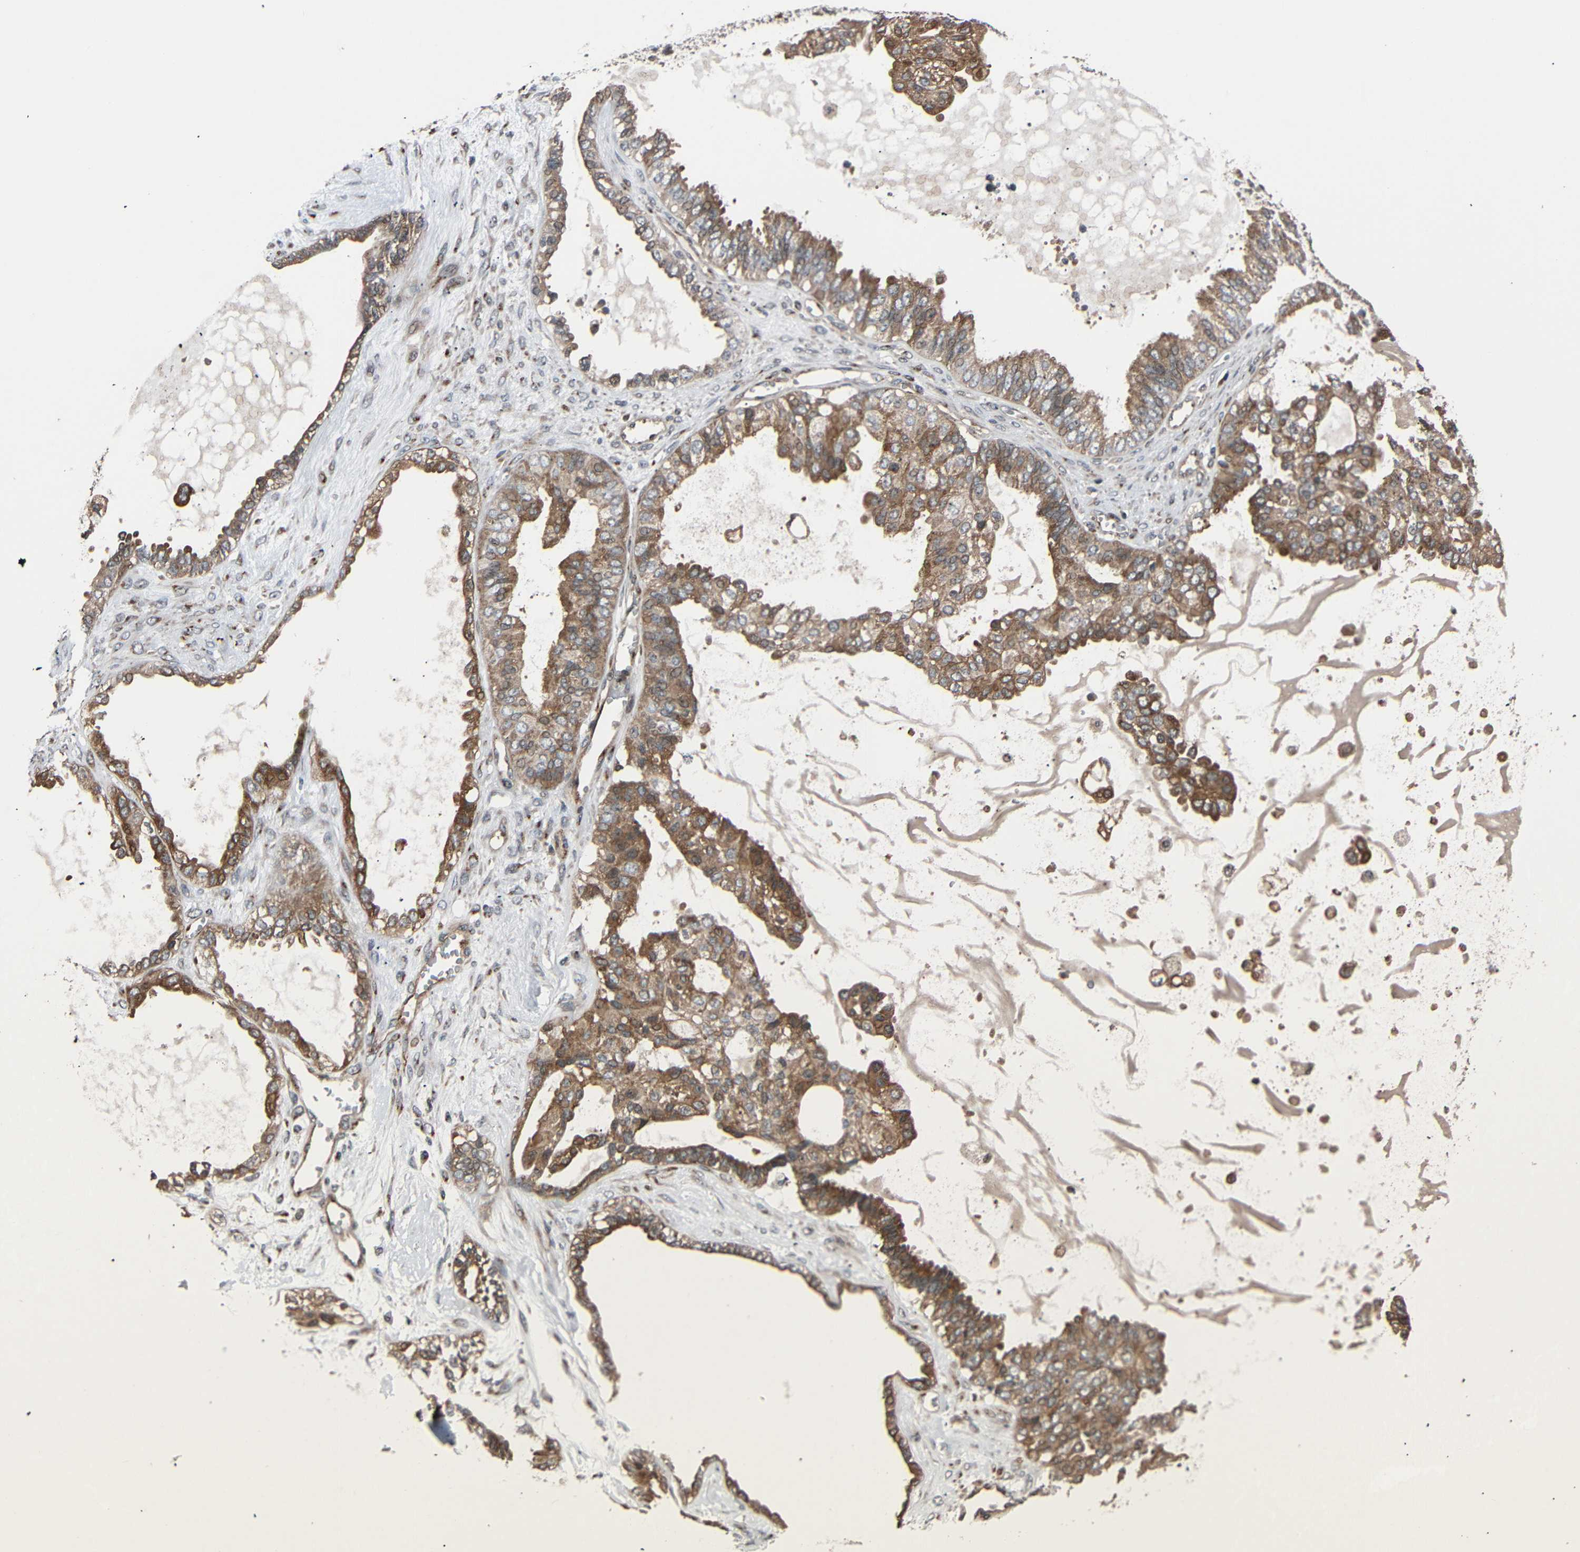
{"staining": {"intensity": "moderate", "quantity": ">75%", "location": "cytoplasmic/membranous"}, "tissue": "ovarian cancer", "cell_type": "Tumor cells", "image_type": "cancer", "snomed": [{"axis": "morphology", "description": "Carcinoma, NOS"}, {"axis": "morphology", "description": "Carcinoma, endometroid"}, {"axis": "topography", "description": "Ovary"}], "caption": "The histopathology image displays a brown stain indicating the presence of a protein in the cytoplasmic/membranous of tumor cells in ovarian cancer (endometroid carcinoma).", "gene": "AKAP9", "patient": {"sex": "female", "age": 50}}